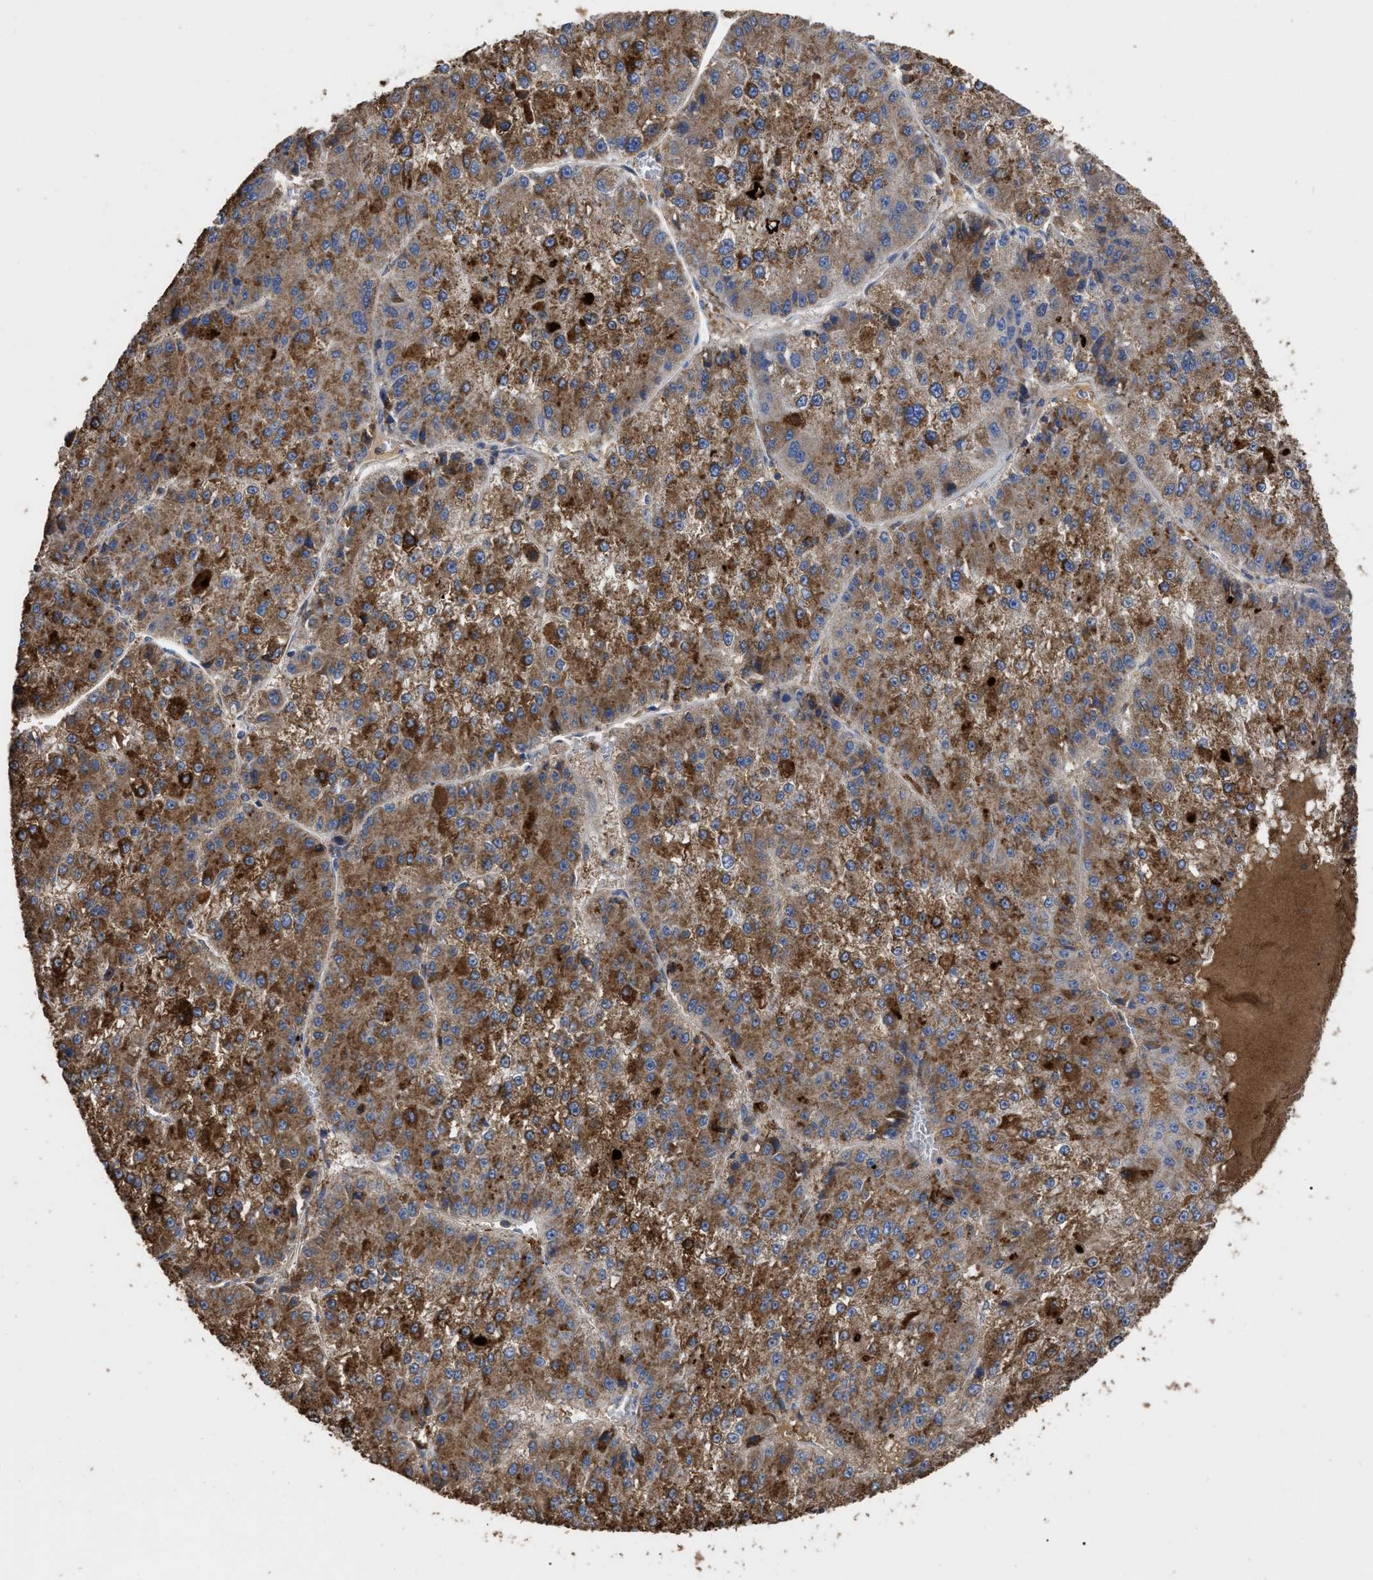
{"staining": {"intensity": "strong", "quantity": ">75%", "location": "cytoplasmic/membranous"}, "tissue": "liver cancer", "cell_type": "Tumor cells", "image_type": "cancer", "snomed": [{"axis": "morphology", "description": "Carcinoma, Hepatocellular, NOS"}, {"axis": "topography", "description": "Liver"}], "caption": "IHC micrograph of human hepatocellular carcinoma (liver) stained for a protein (brown), which reveals high levels of strong cytoplasmic/membranous staining in approximately >75% of tumor cells.", "gene": "GPR179", "patient": {"sex": "female", "age": 73}}